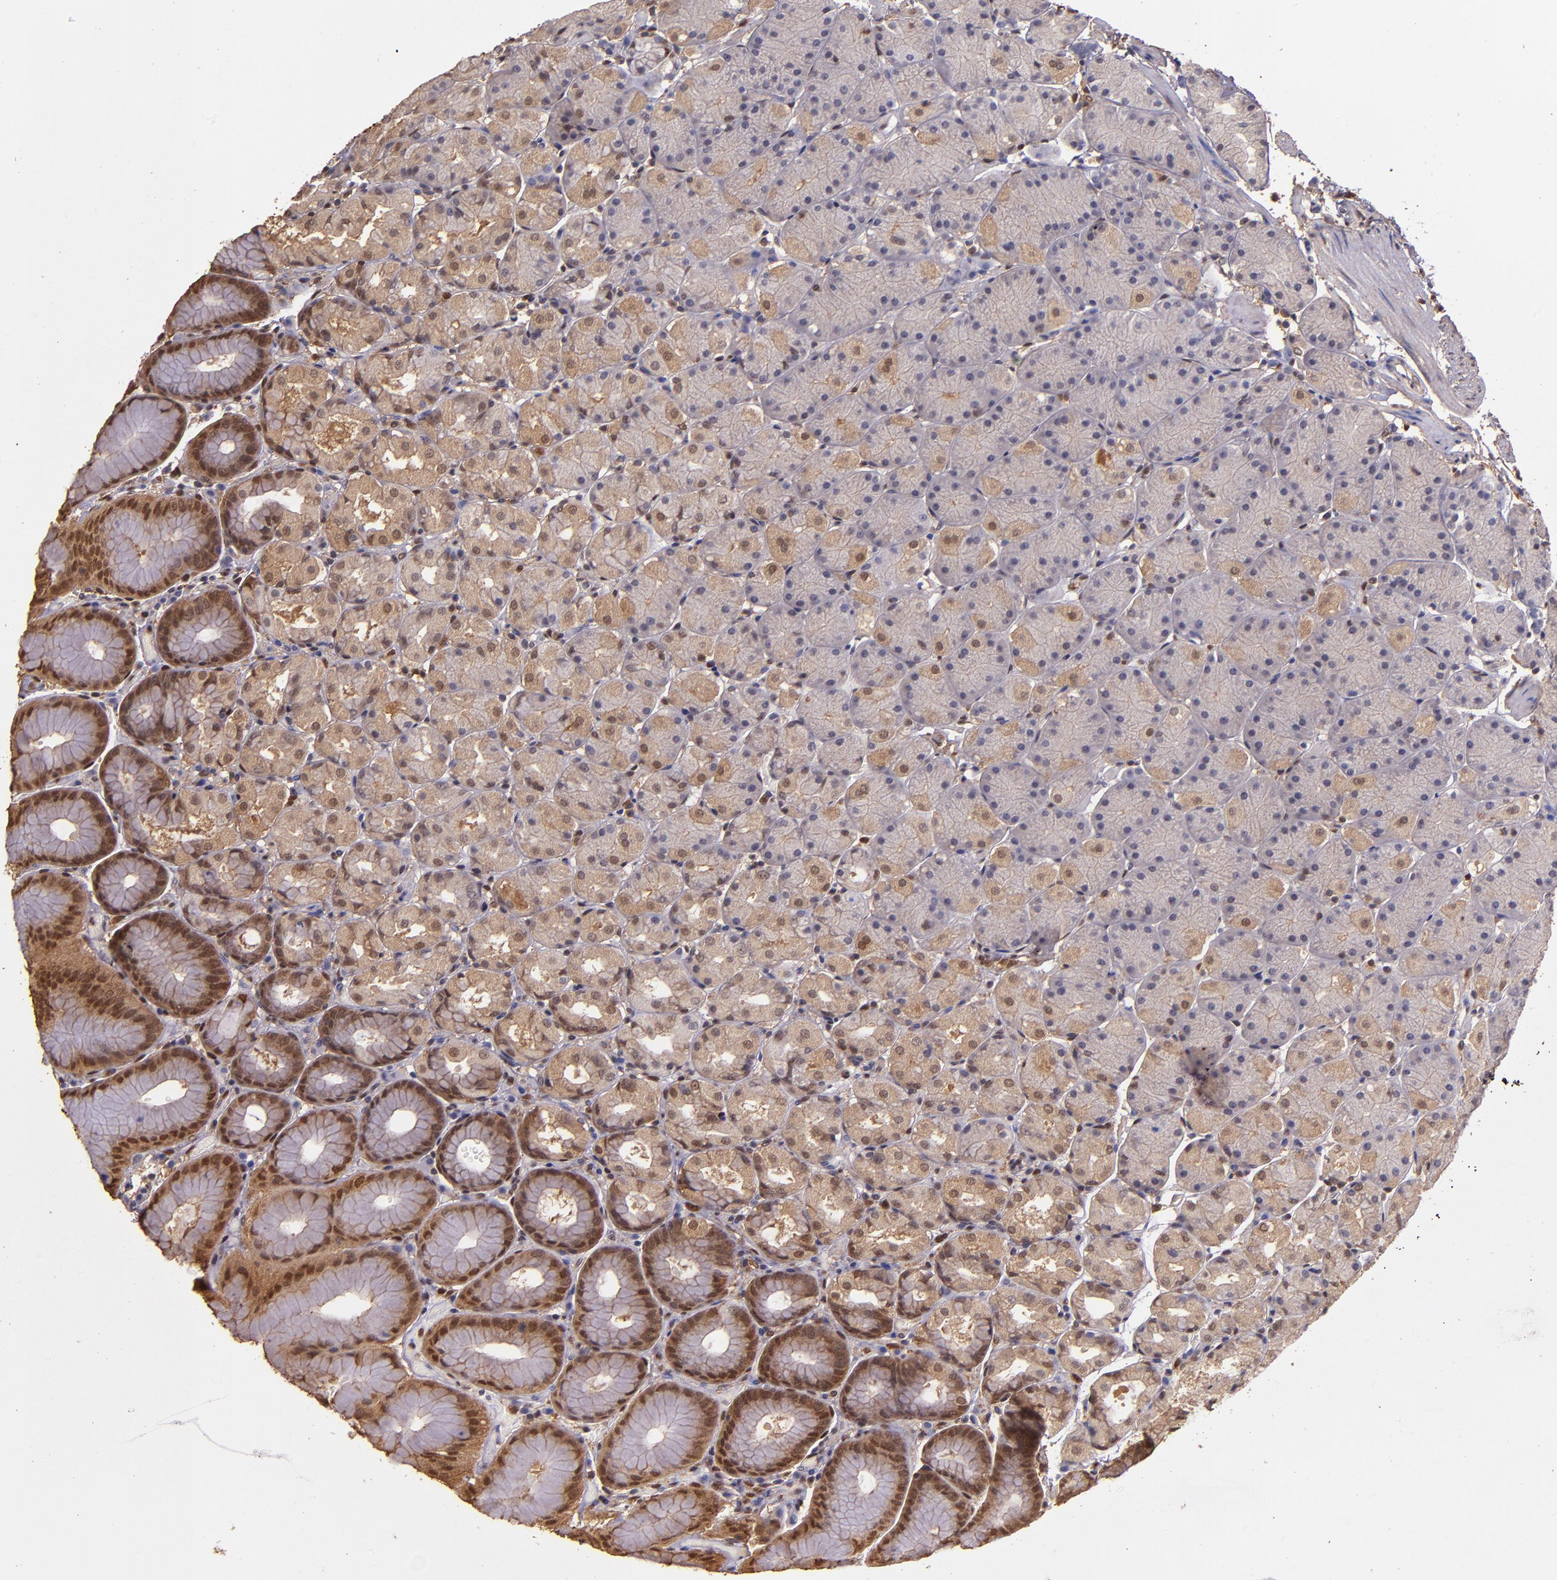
{"staining": {"intensity": "moderate", "quantity": "25%-75%", "location": "cytoplasmic/membranous,nuclear"}, "tissue": "stomach", "cell_type": "Glandular cells", "image_type": "normal", "snomed": [{"axis": "morphology", "description": "Normal tissue, NOS"}, {"axis": "topography", "description": "Stomach, upper"}, {"axis": "topography", "description": "Stomach"}], "caption": "This is a micrograph of immunohistochemistry (IHC) staining of benign stomach, which shows moderate expression in the cytoplasmic/membranous,nuclear of glandular cells.", "gene": "STAT6", "patient": {"sex": "male", "age": 76}}